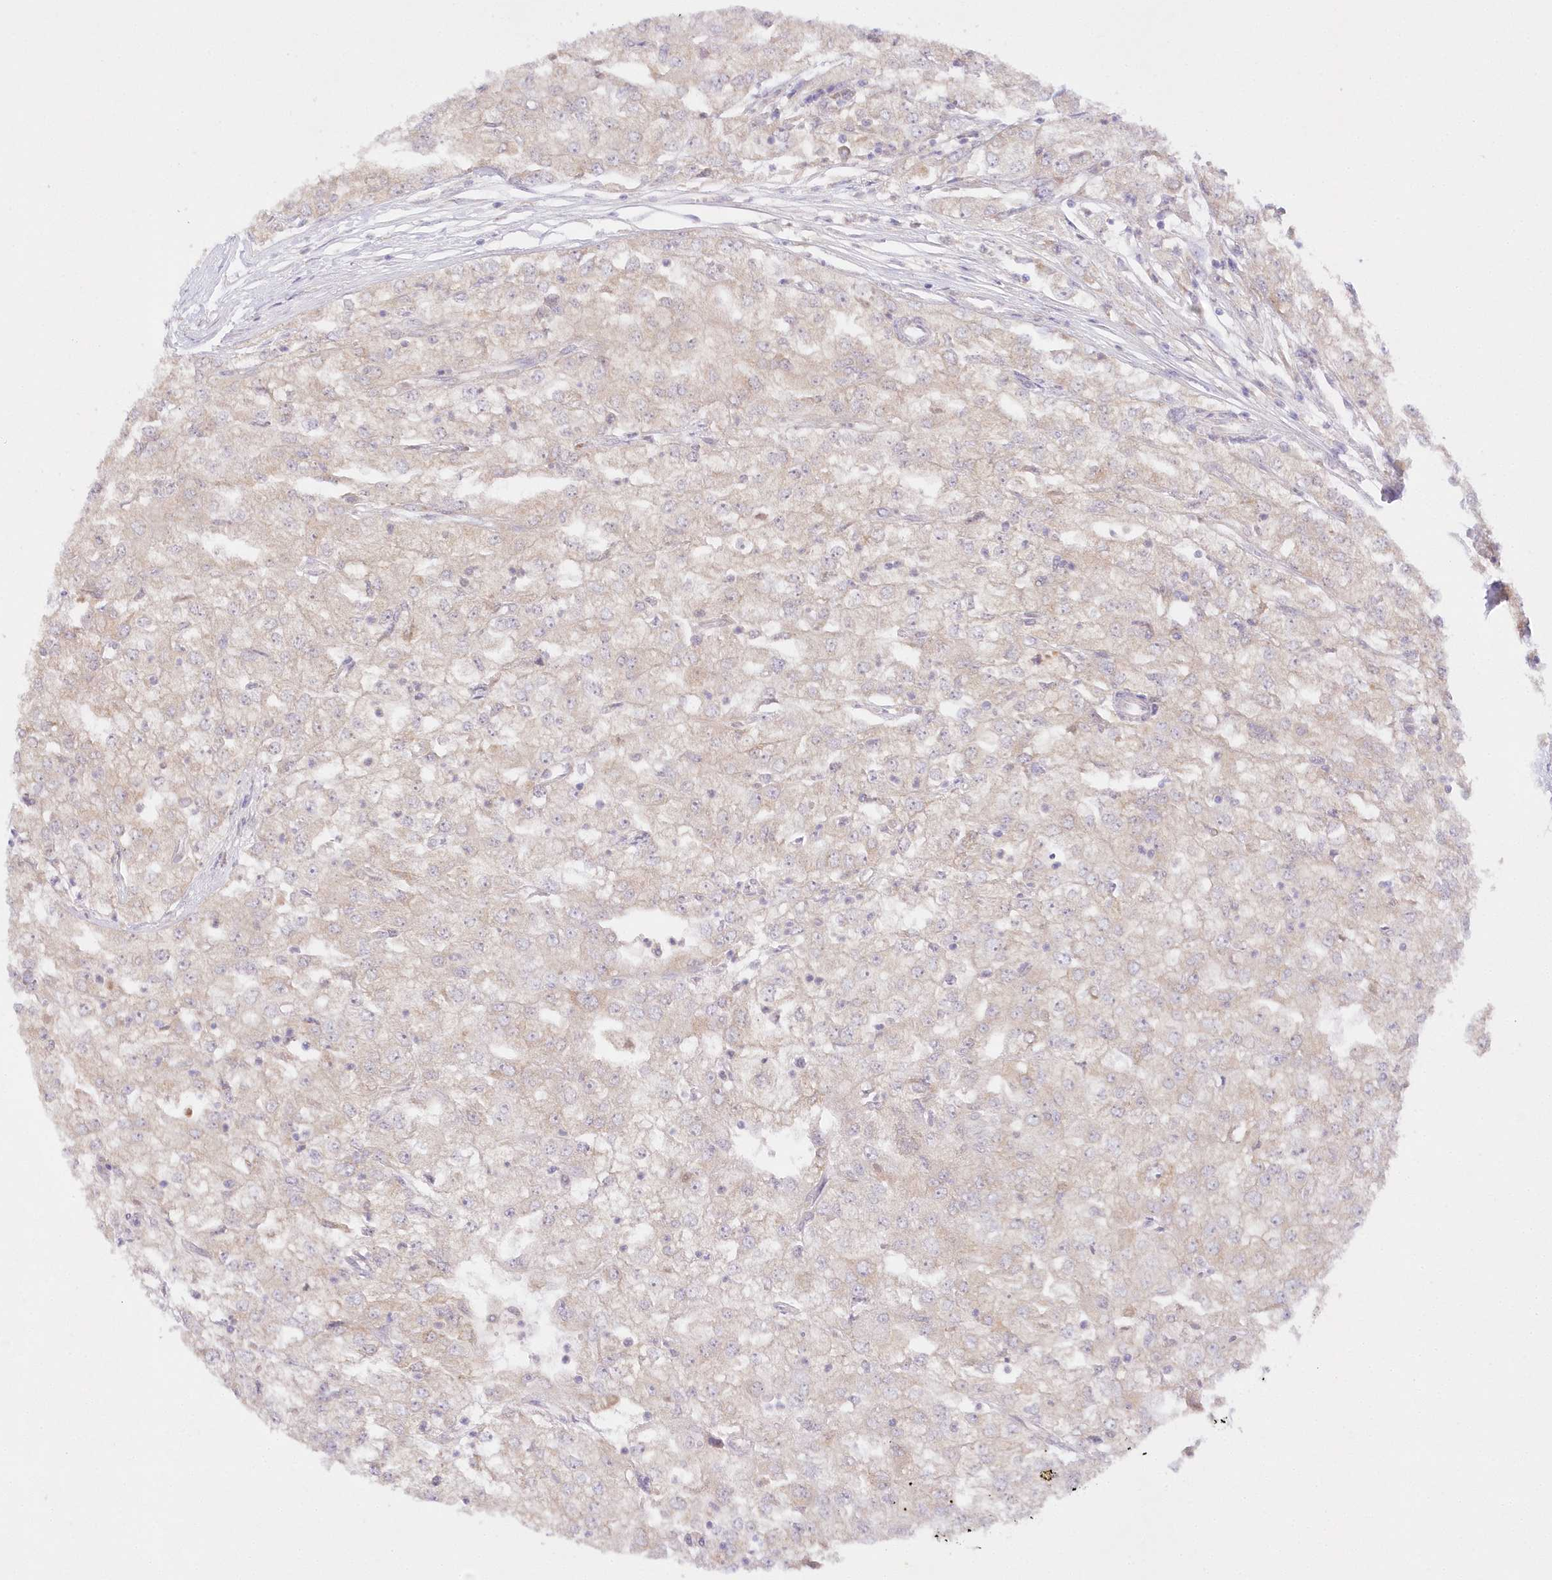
{"staining": {"intensity": "negative", "quantity": "none", "location": "none"}, "tissue": "renal cancer", "cell_type": "Tumor cells", "image_type": "cancer", "snomed": [{"axis": "morphology", "description": "Adenocarcinoma, NOS"}, {"axis": "topography", "description": "Kidney"}], "caption": "Renal cancer was stained to show a protein in brown. There is no significant expression in tumor cells.", "gene": "RNPEP", "patient": {"sex": "female", "age": 54}}